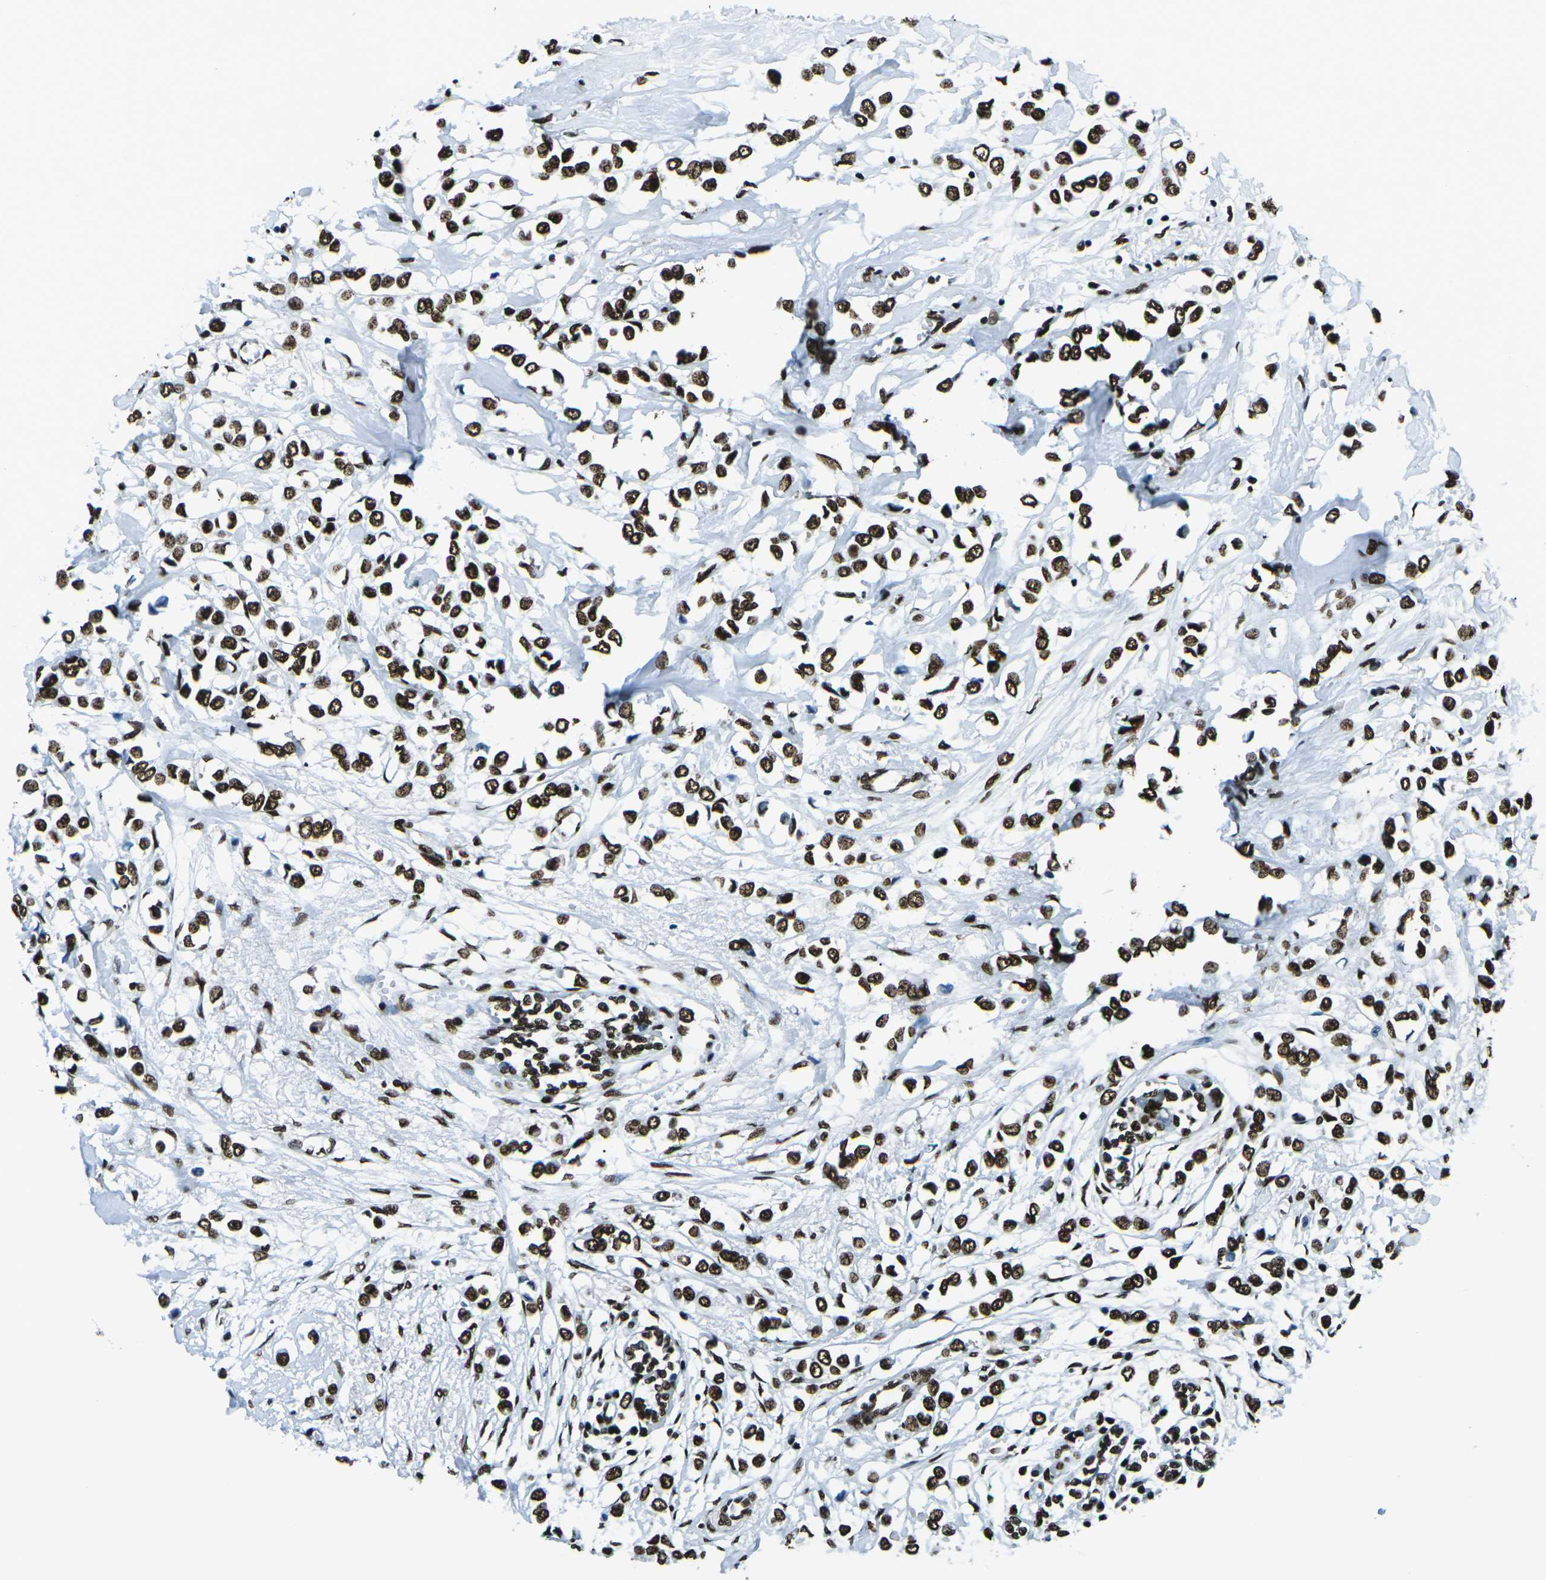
{"staining": {"intensity": "strong", "quantity": ">75%", "location": "nuclear"}, "tissue": "breast cancer", "cell_type": "Tumor cells", "image_type": "cancer", "snomed": [{"axis": "morphology", "description": "Lobular carcinoma"}, {"axis": "topography", "description": "Breast"}], "caption": "Protein expression analysis of human breast cancer (lobular carcinoma) reveals strong nuclear positivity in about >75% of tumor cells.", "gene": "HNRNPL", "patient": {"sex": "female", "age": 51}}